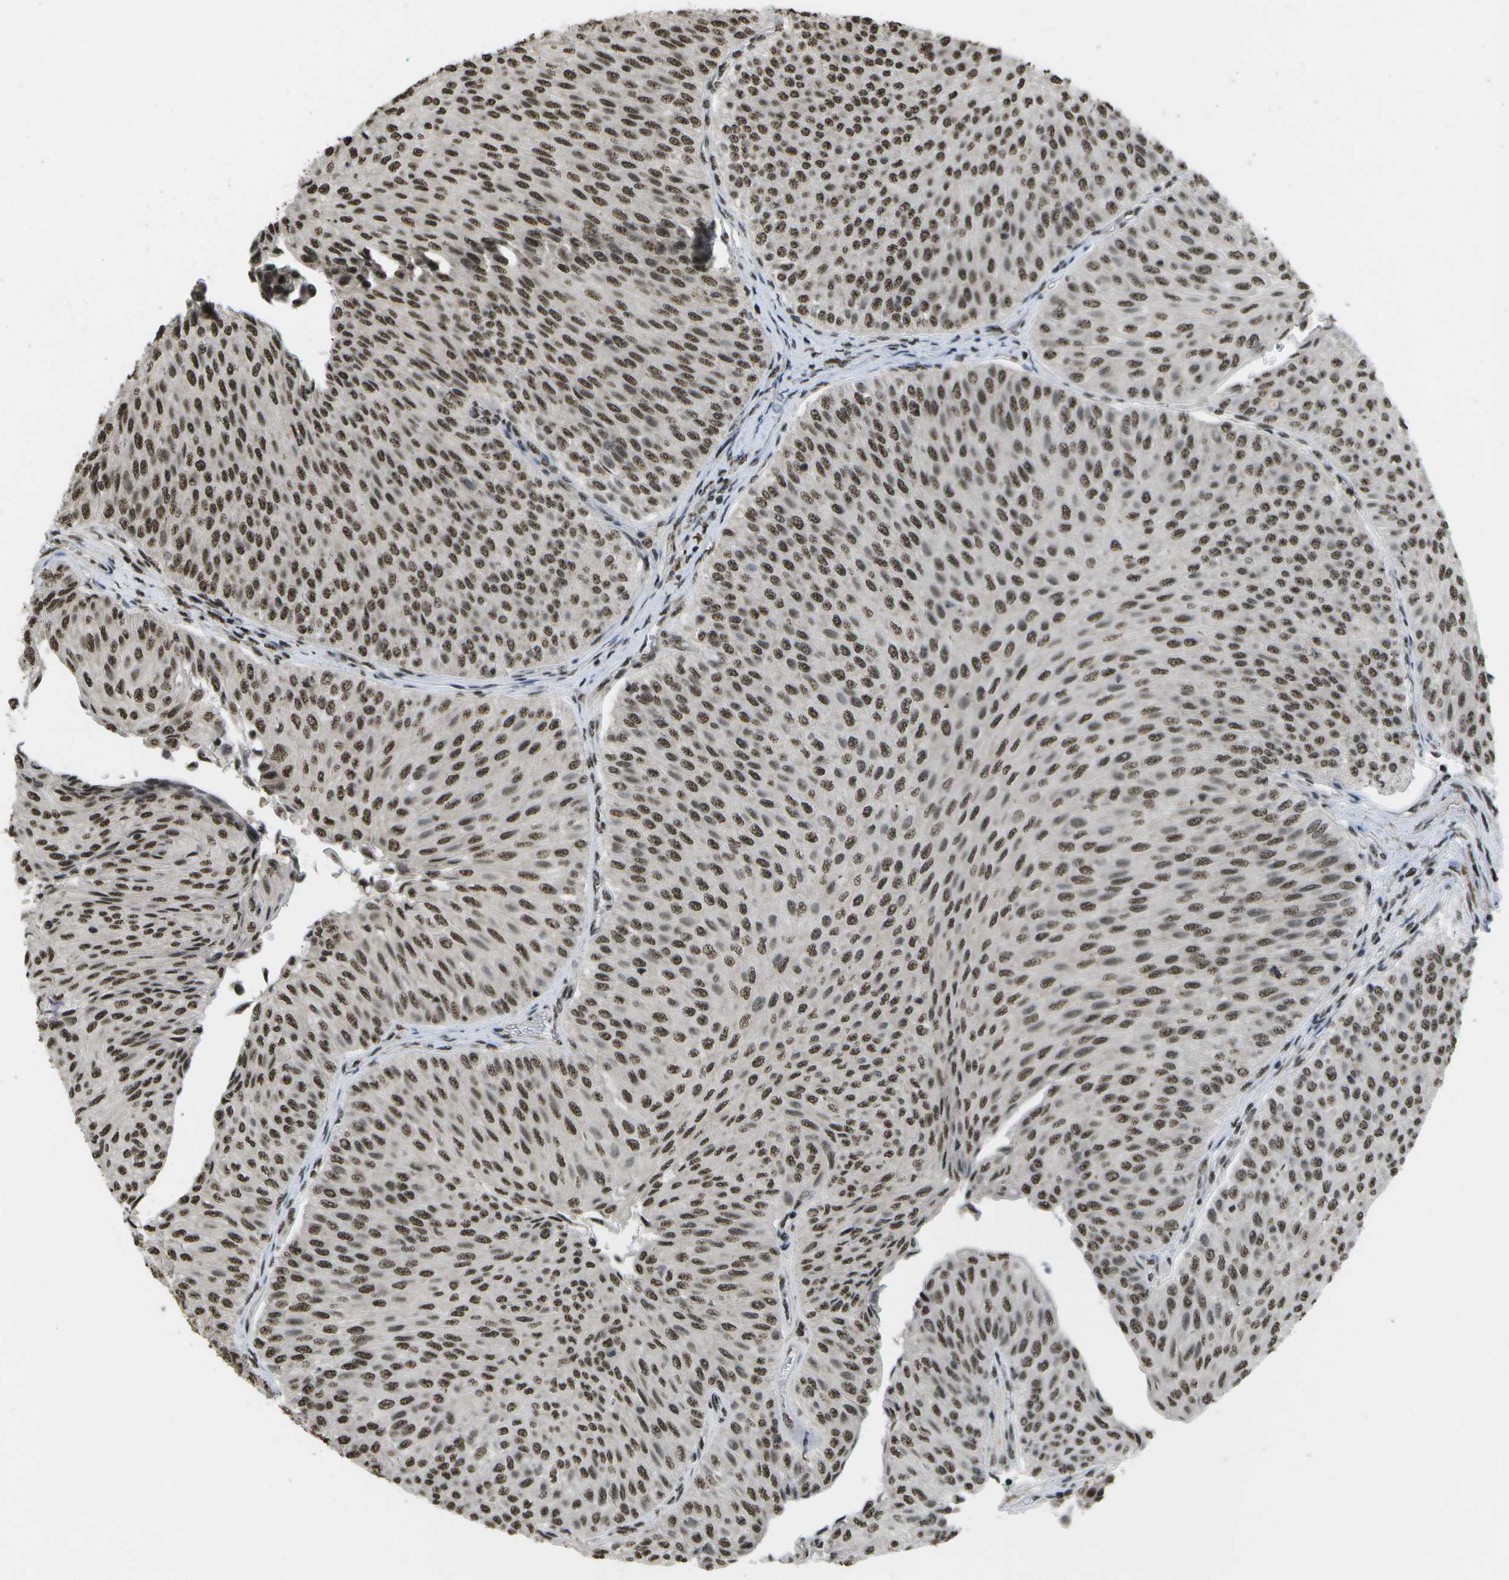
{"staining": {"intensity": "moderate", "quantity": ">75%", "location": "nuclear"}, "tissue": "urothelial cancer", "cell_type": "Tumor cells", "image_type": "cancer", "snomed": [{"axis": "morphology", "description": "Urothelial carcinoma, Low grade"}, {"axis": "topography", "description": "Urinary bladder"}], "caption": "Protein staining of urothelial carcinoma (low-grade) tissue reveals moderate nuclear staining in approximately >75% of tumor cells.", "gene": "SPEN", "patient": {"sex": "male", "age": 78}}